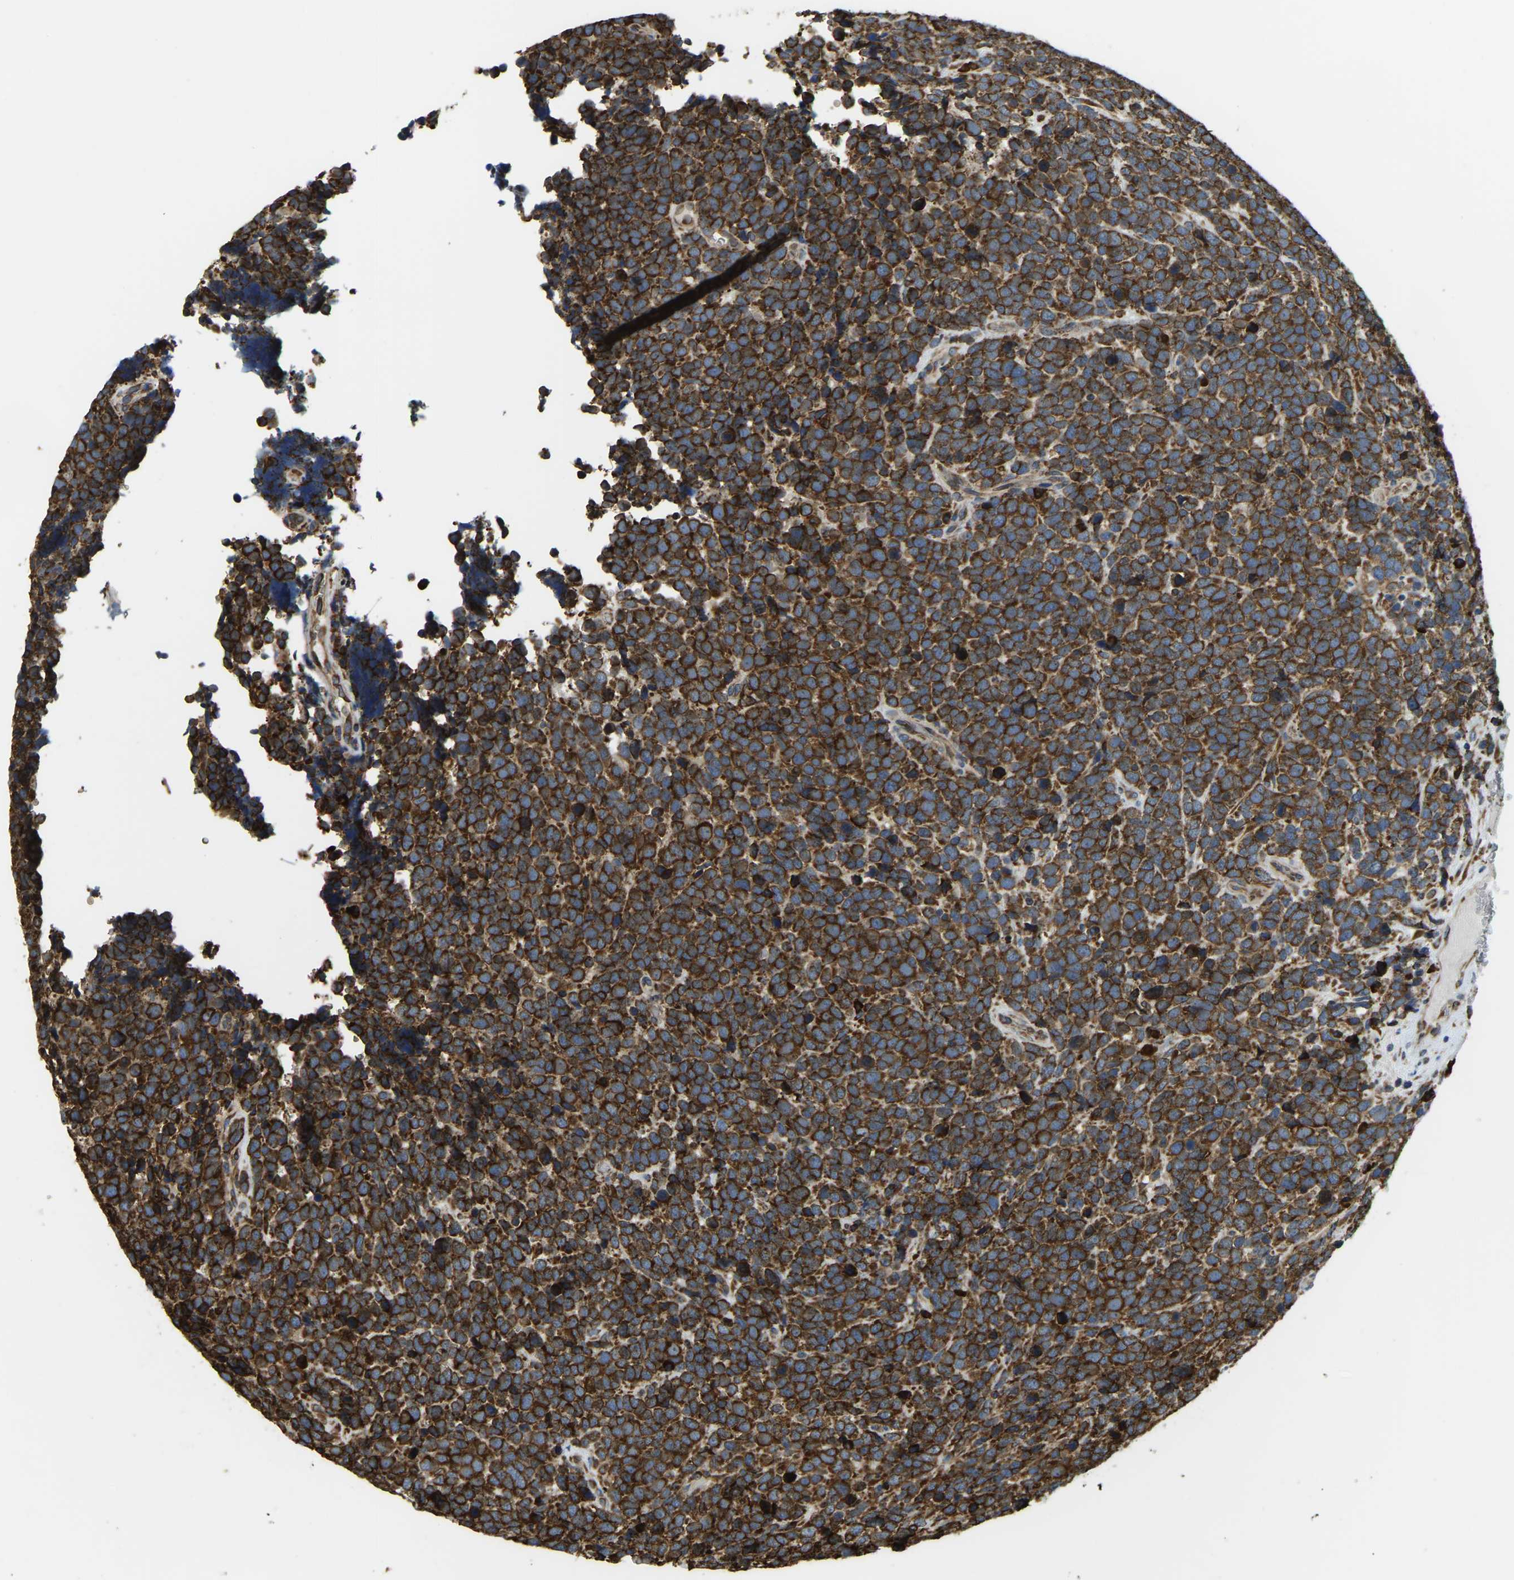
{"staining": {"intensity": "strong", "quantity": ">75%", "location": "cytoplasmic/membranous"}, "tissue": "urothelial cancer", "cell_type": "Tumor cells", "image_type": "cancer", "snomed": [{"axis": "morphology", "description": "Urothelial carcinoma, High grade"}, {"axis": "topography", "description": "Urinary bladder"}], "caption": "Urothelial cancer stained with a protein marker shows strong staining in tumor cells.", "gene": "RNF115", "patient": {"sex": "female", "age": 82}}